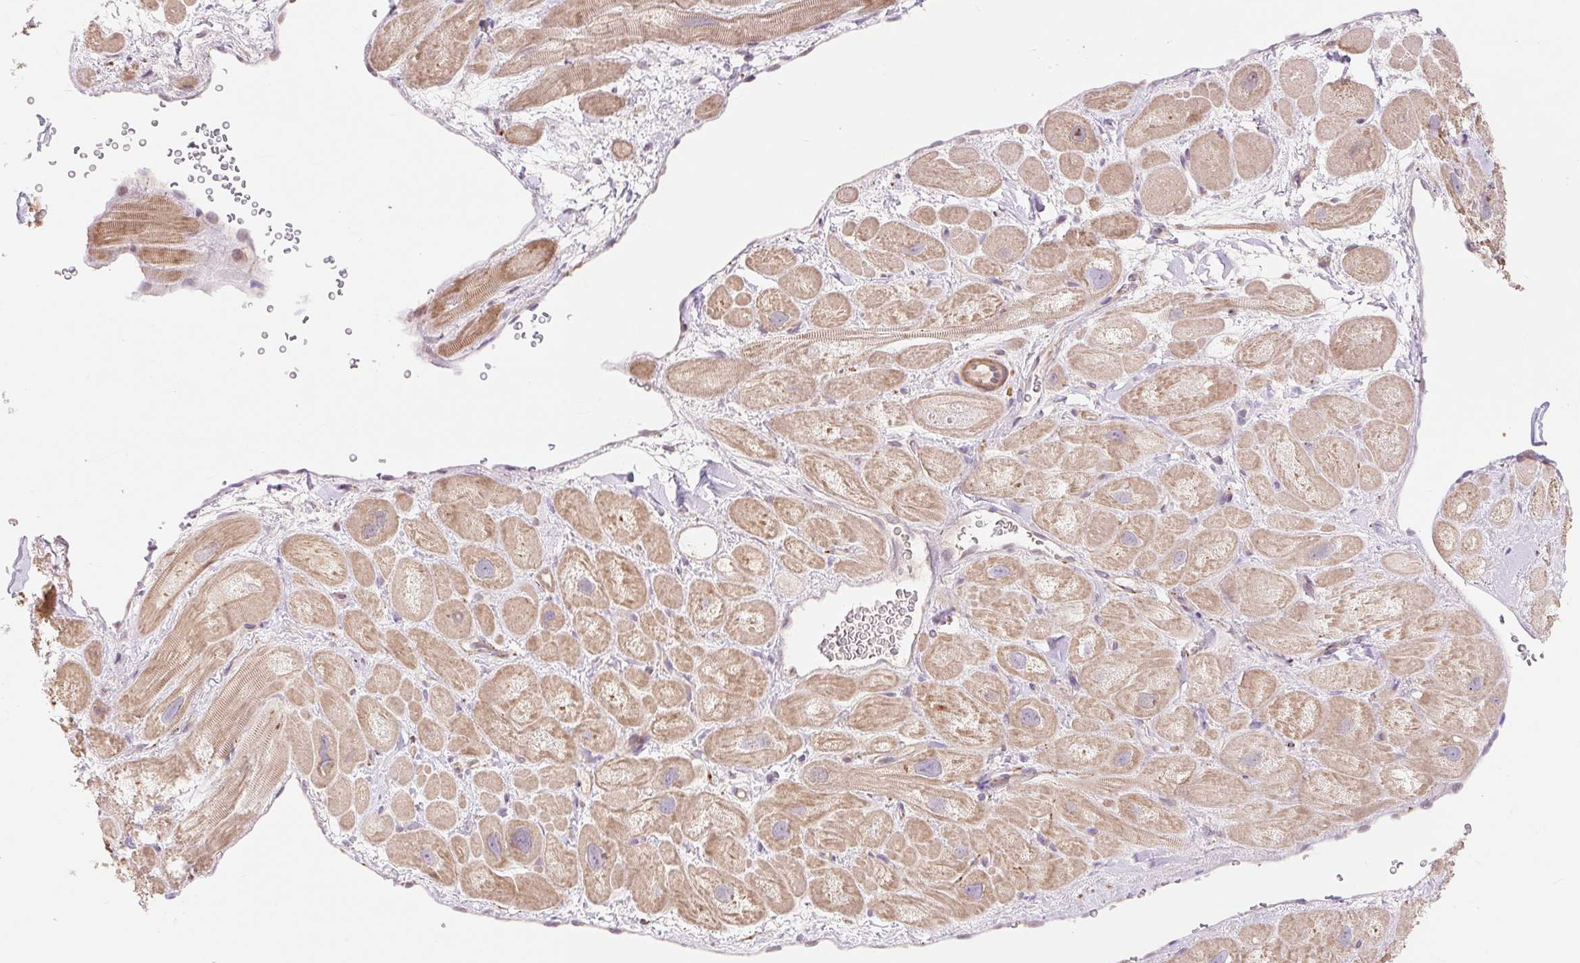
{"staining": {"intensity": "moderate", "quantity": ">75%", "location": "cytoplasmic/membranous"}, "tissue": "heart muscle", "cell_type": "Cardiomyocytes", "image_type": "normal", "snomed": [{"axis": "morphology", "description": "Normal tissue, NOS"}, {"axis": "topography", "description": "Heart"}], "caption": "The immunohistochemical stain shows moderate cytoplasmic/membranous staining in cardiomyocytes of benign heart muscle.", "gene": "EMC10", "patient": {"sex": "male", "age": 49}}